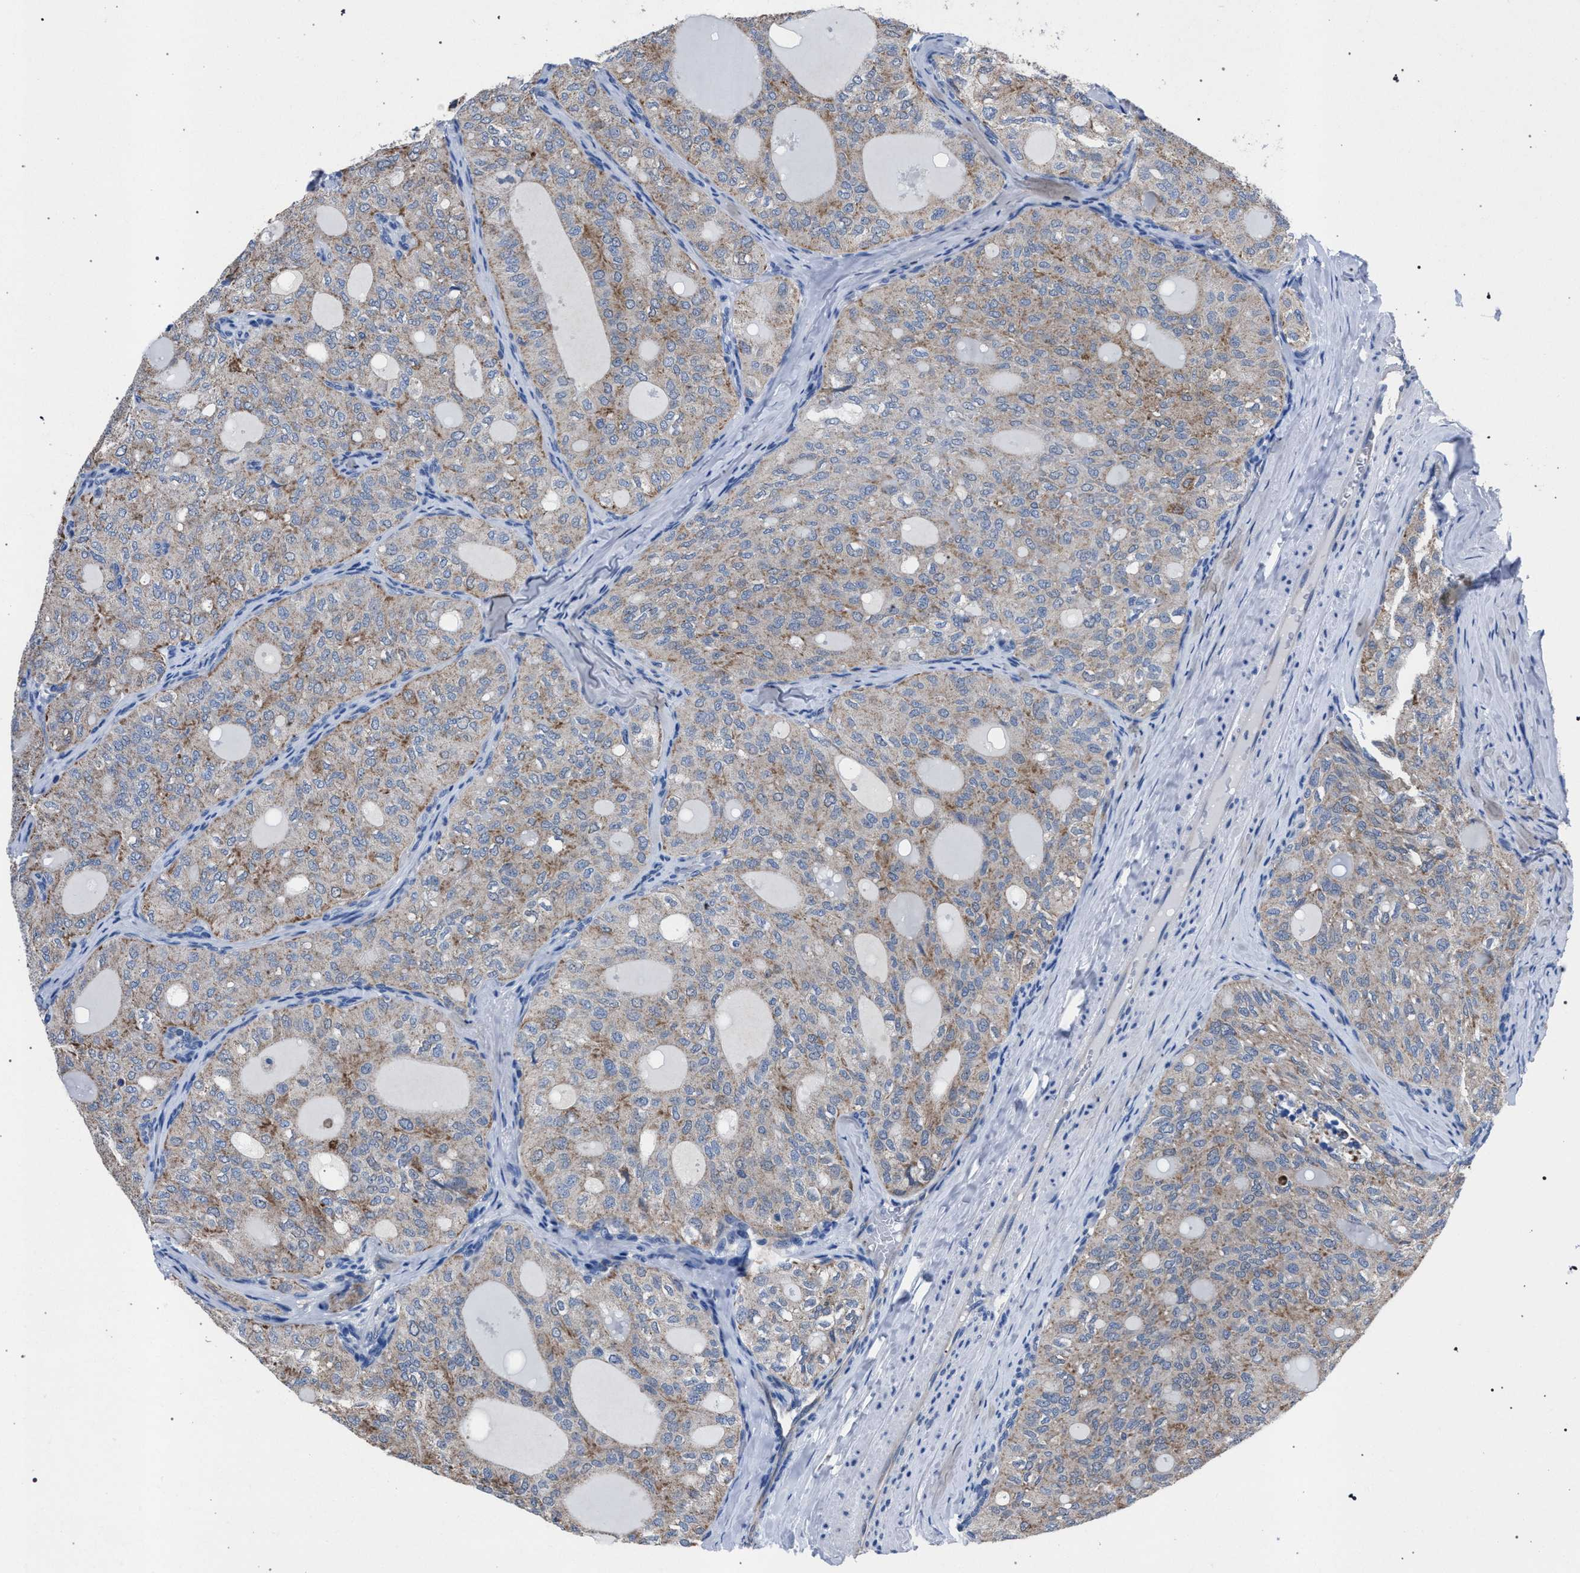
{"staining": {"intensity": "weak", "quantity": ">75%", "location": "cytoplasmic/membranous"}, "tissue": "thyroid cancer", "cell_type": "Tumor cells", "image_type": "cancer", "snomed": [{"axis": "morphology", "description": "Follicular adenoma carcinoma, NOS"}, {"axis": "topography", "description": "Thyroid gland"}], "caption": "Immunohistochemistry (DAB) staining of human thyroid cancer (follicular adenoma carcinoma) reveals weak cytoplasmic/membranous protein expression in about >75% of tumor cells.", "gene": "CRYZ", "patient": {"sex": "male", "age": 75}}